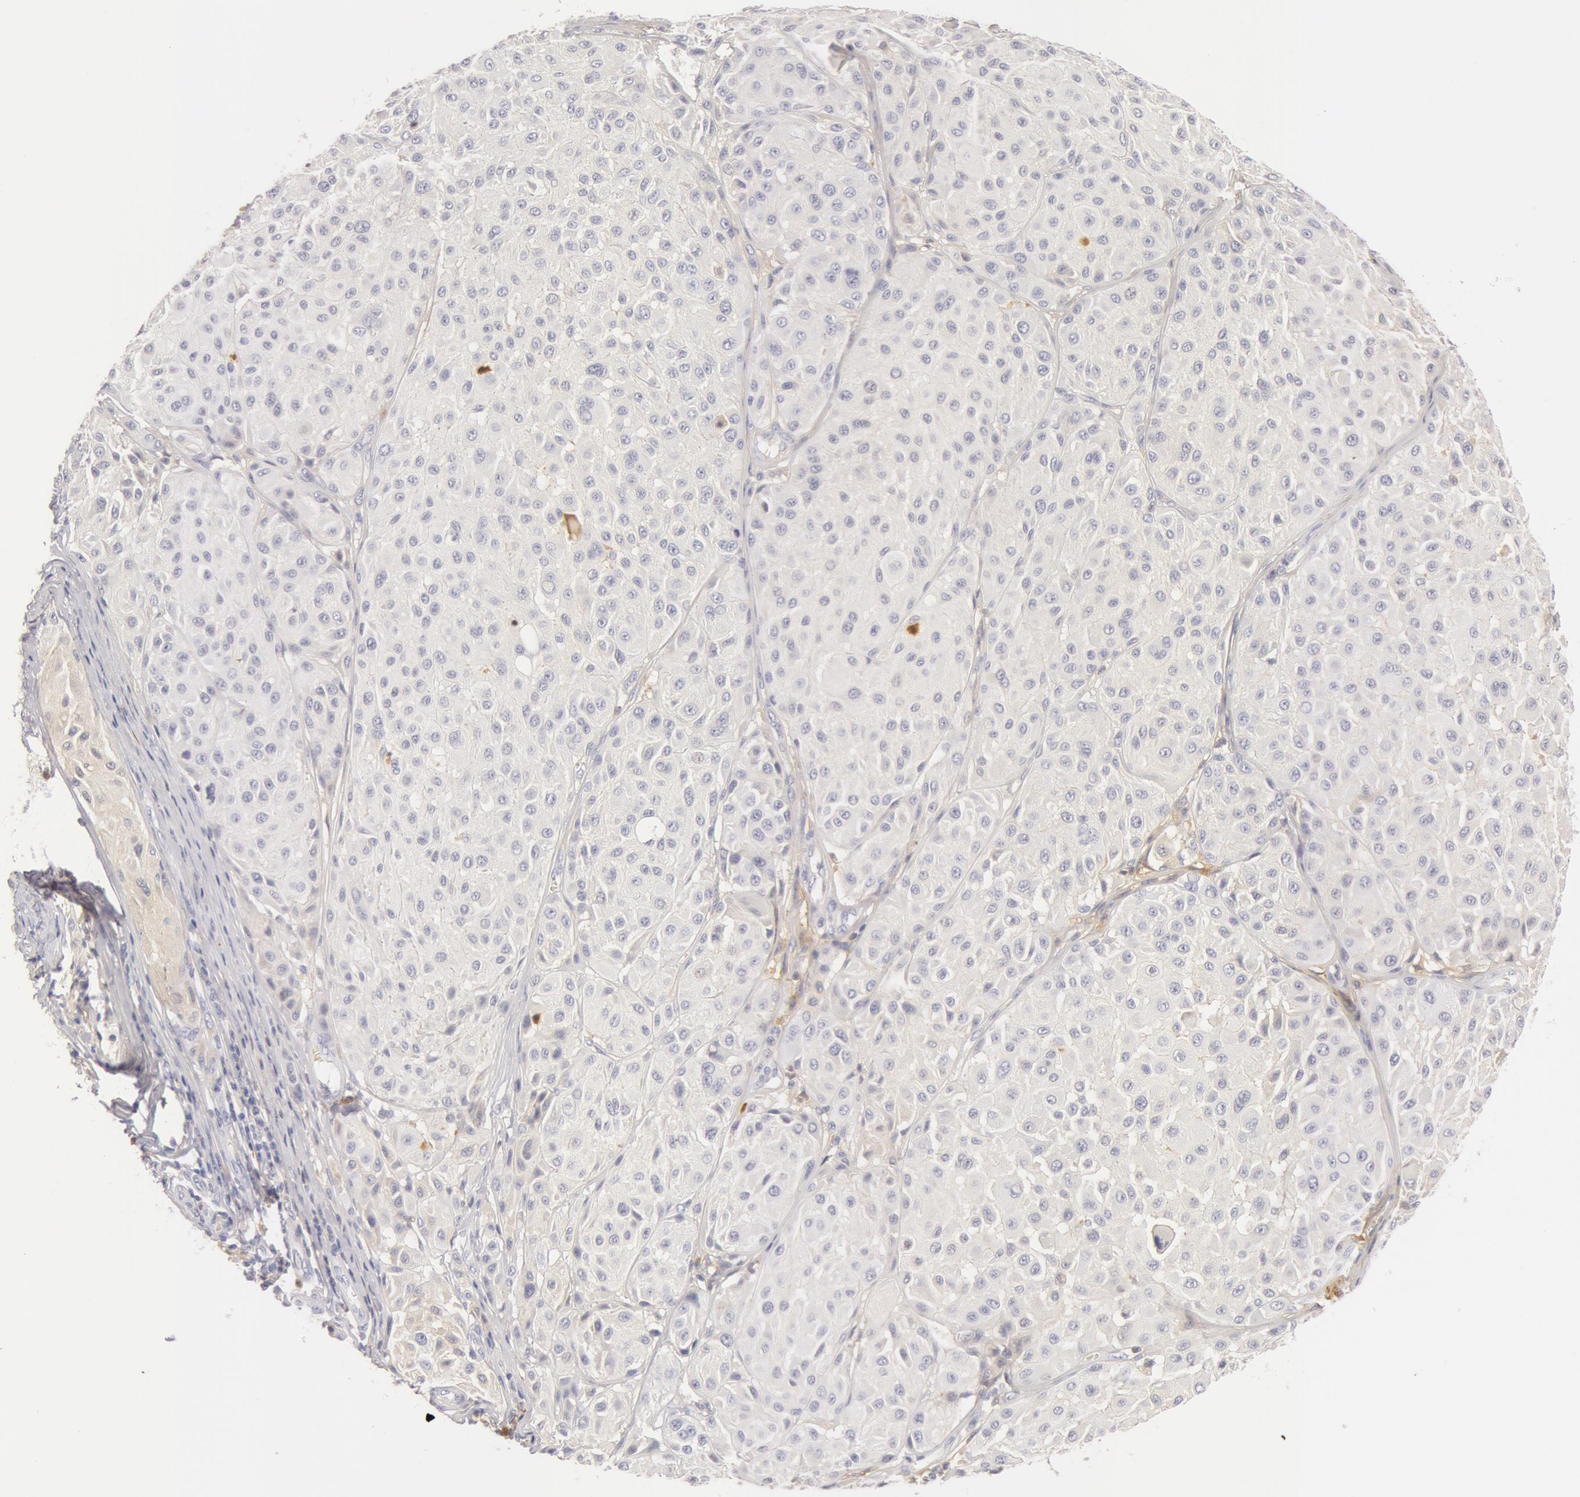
{"staining": {"intensity": "negative", "quantity": "none", "location": "none"}, "tissue": "melanoma", "cell_type": "Tumor cells", "image_type": "cancer", "snomed": [{"axis": "morphology", "description": "Malignant melanoma, NOS"}, {"axis": "topography", "description": "Skin"}], "caption": "High power microscopy photomicrograph of an immunohistochemistry photomicrograph of melanoma, revealing no significant positivity in tumor cells. Nuclei are stained in blue.", "gene": "GC", "patient": {"sex": "male", "age": 36}}